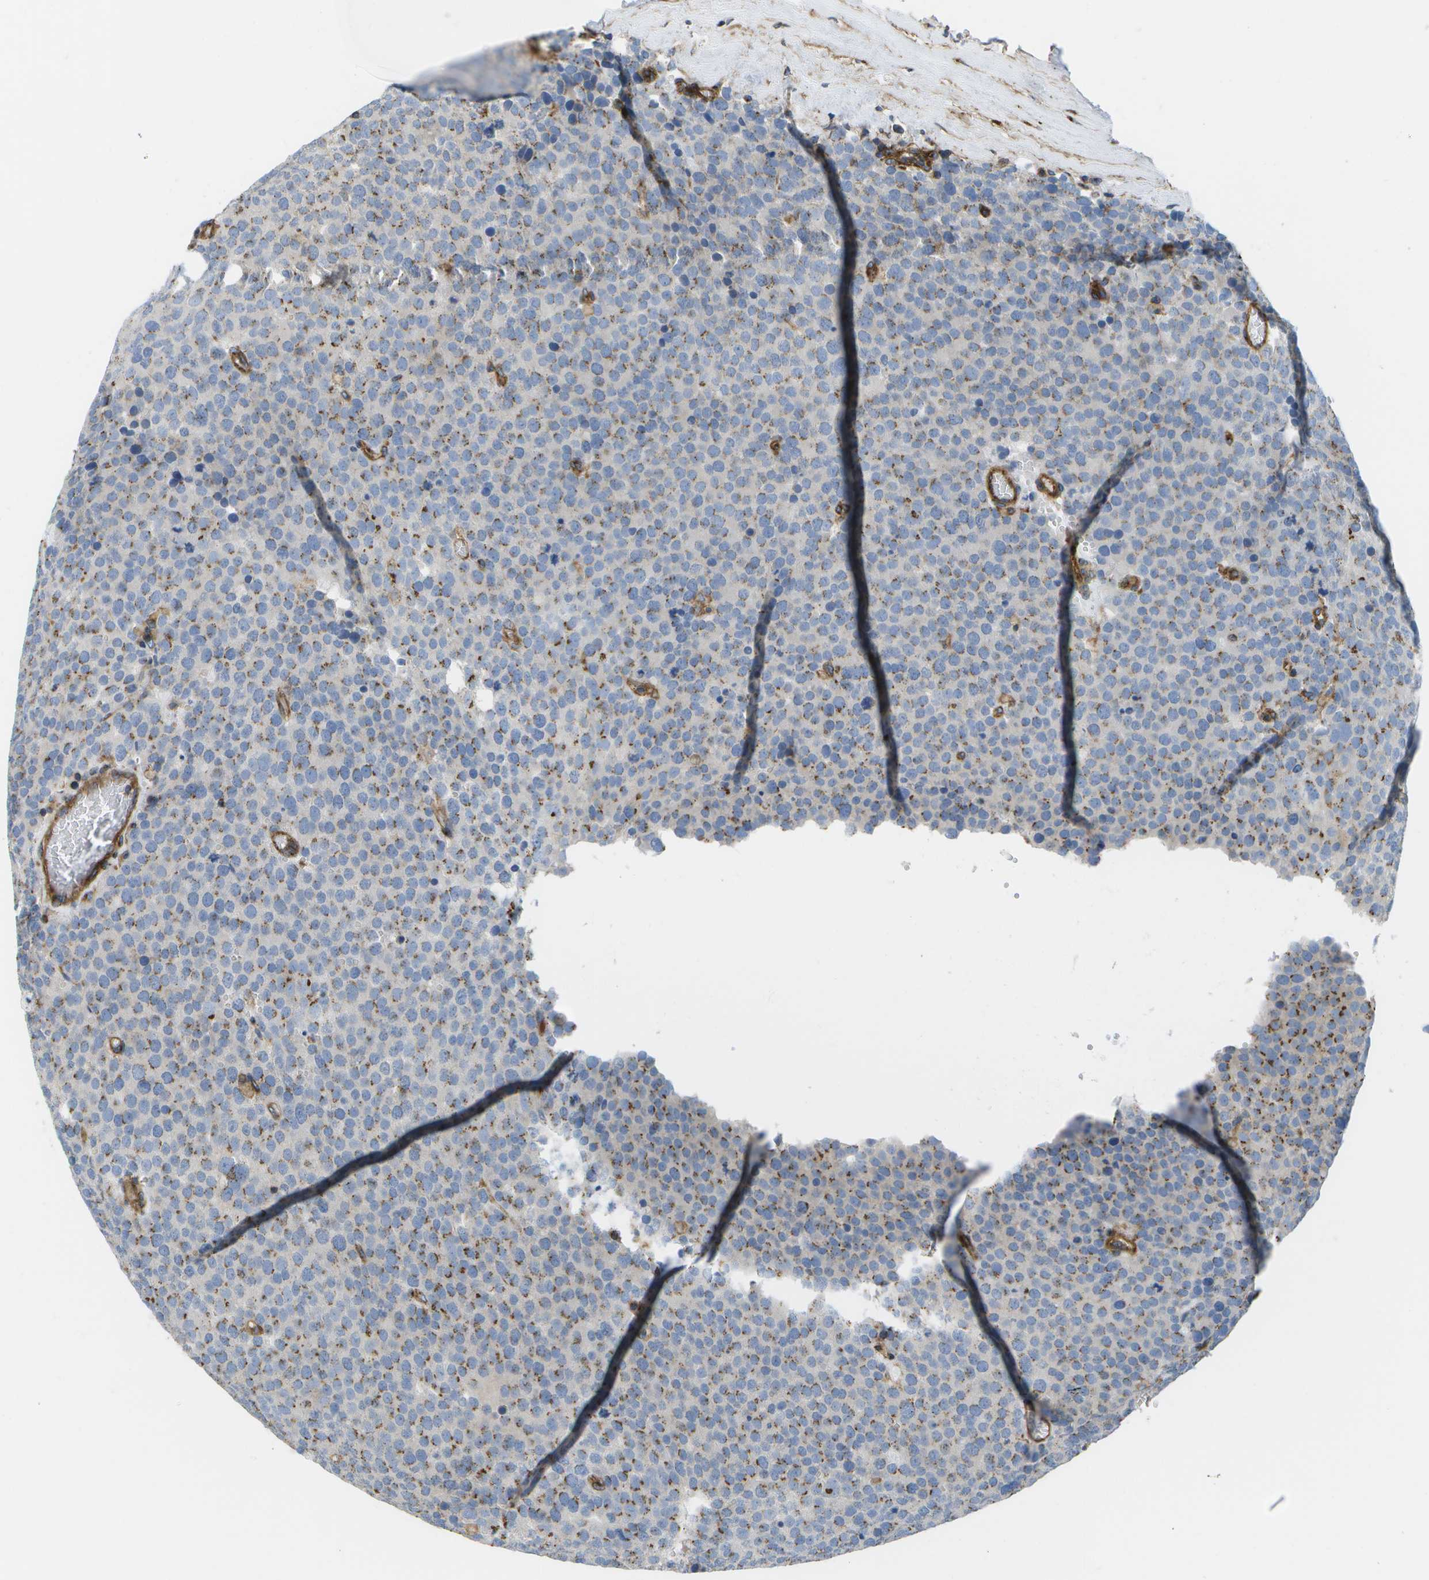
{"staining": {"intensity": "moderate", "quantity": "<25%", "location": "cytoplasmic/membranous"}, "tissue": "testis cancer", "cell_type": "Tumor cells", "image_type": "cancer", "snomed": [{"axis": "morphology", "description": "Normal tissue, NOS"}, {"axis": "morphology", "description": "Seminoma, NOS"}, {"axis": "topography", "description": "Testis"}], "caption": "DAB immunohistochemical staining of testis cancer exhibits moderate cytoplasmic/membranous protein positivity in about <25% of tumor cells.", "gene": "BST2", "patient": {"sex": "male", "age": 71}}